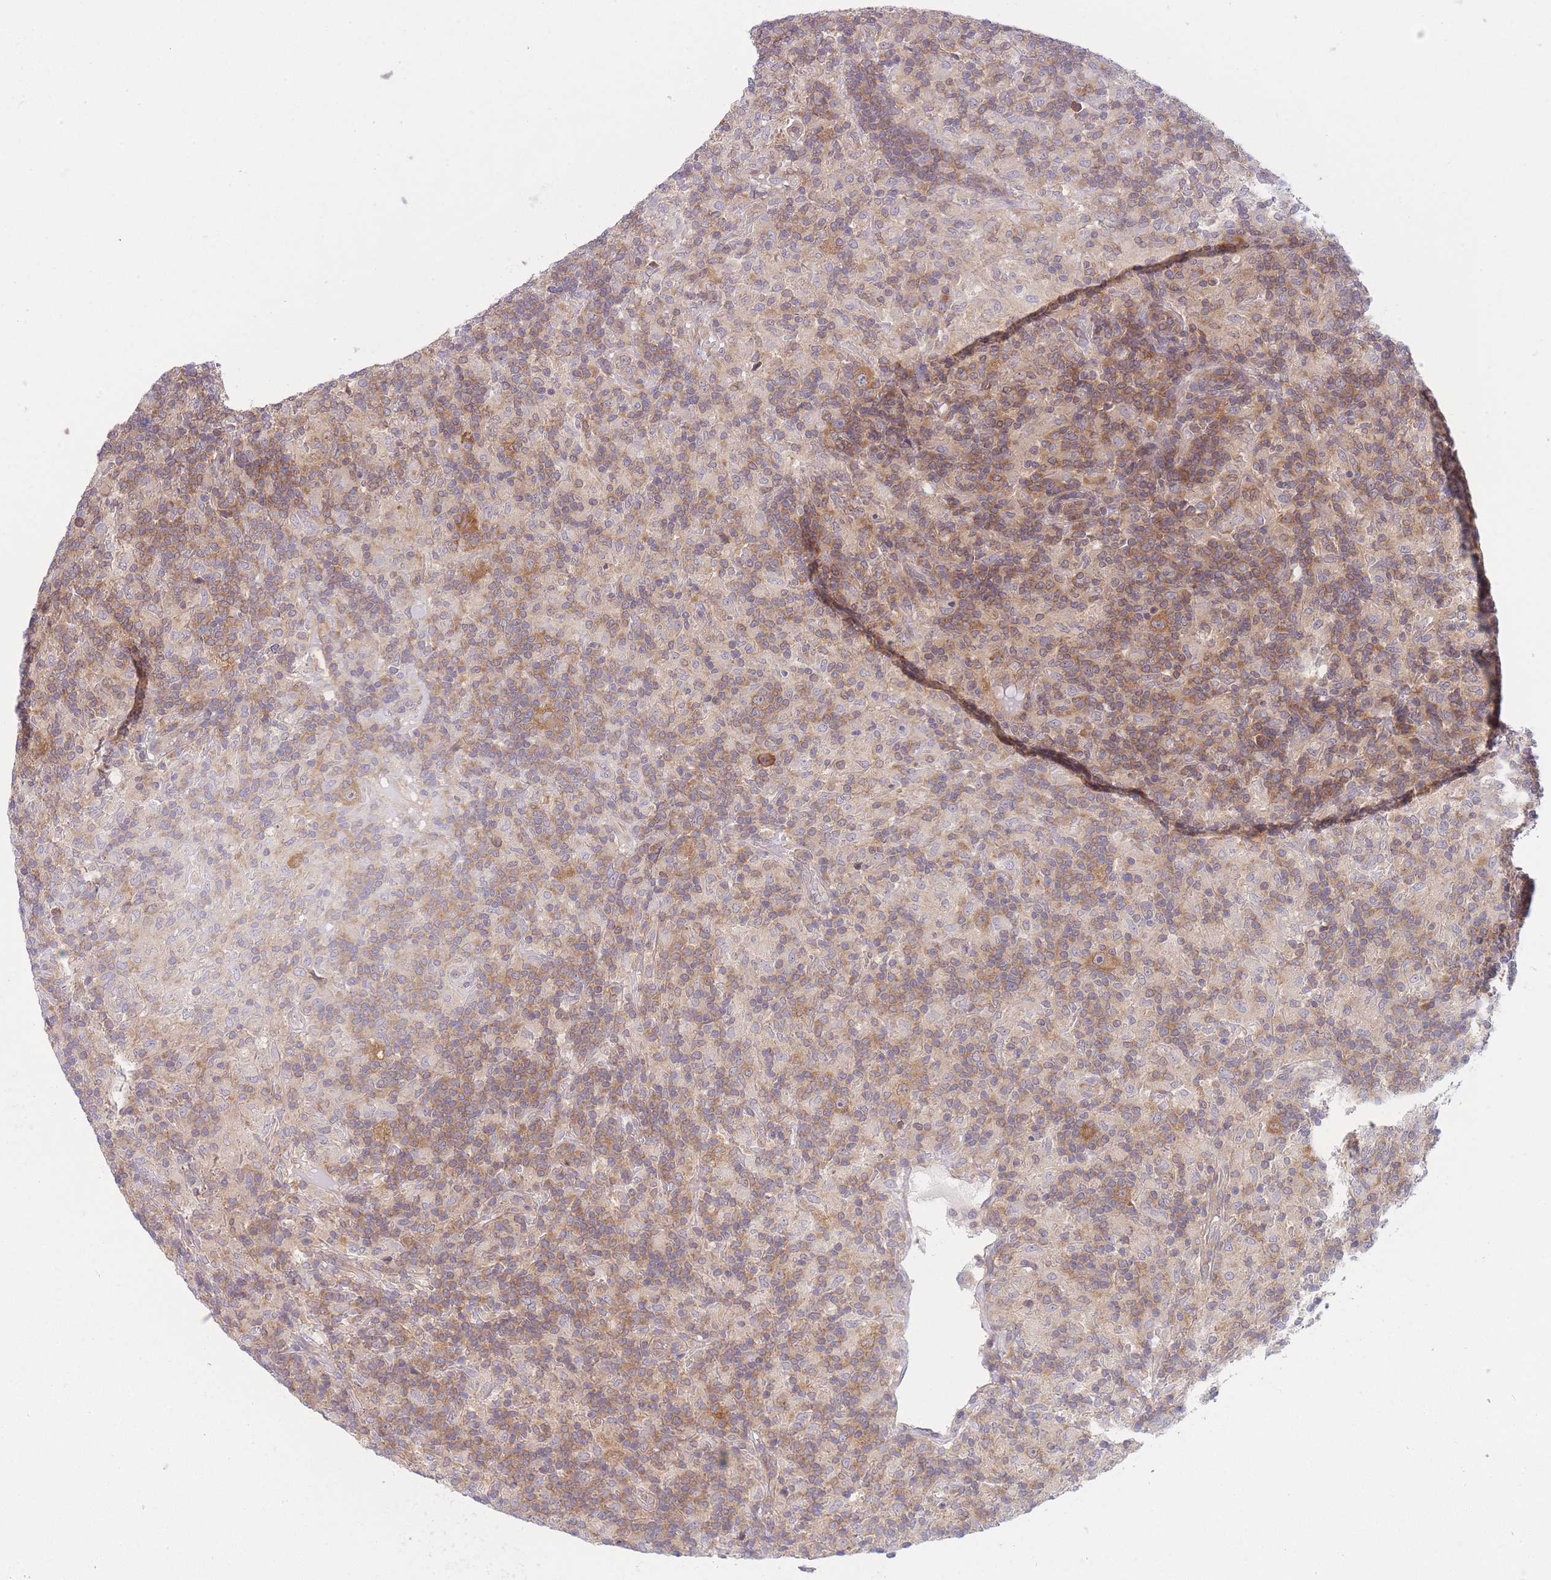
{"staining": {"intensity": "moderate", "quantity": "25%-75%", "location": "cytoplasmic/membranous"}, "tissue": "lymphoma", "cell_type": "Tumor cells", "image_type": "cancer", "snomed": [{"axis": "morphology", "description": "Hodgkin's disease, NOS"}, {"axis": "topography", "description": "Lymph node"}], "caption": "There is medium levels of moderate cytoplasmic/membranous expression in tumor cells of lymphoma, as demonstrated by immunohistochemical staining (brown color).", "gene": "PFDN6", "patient": {"sex": "male", "age": 70}}